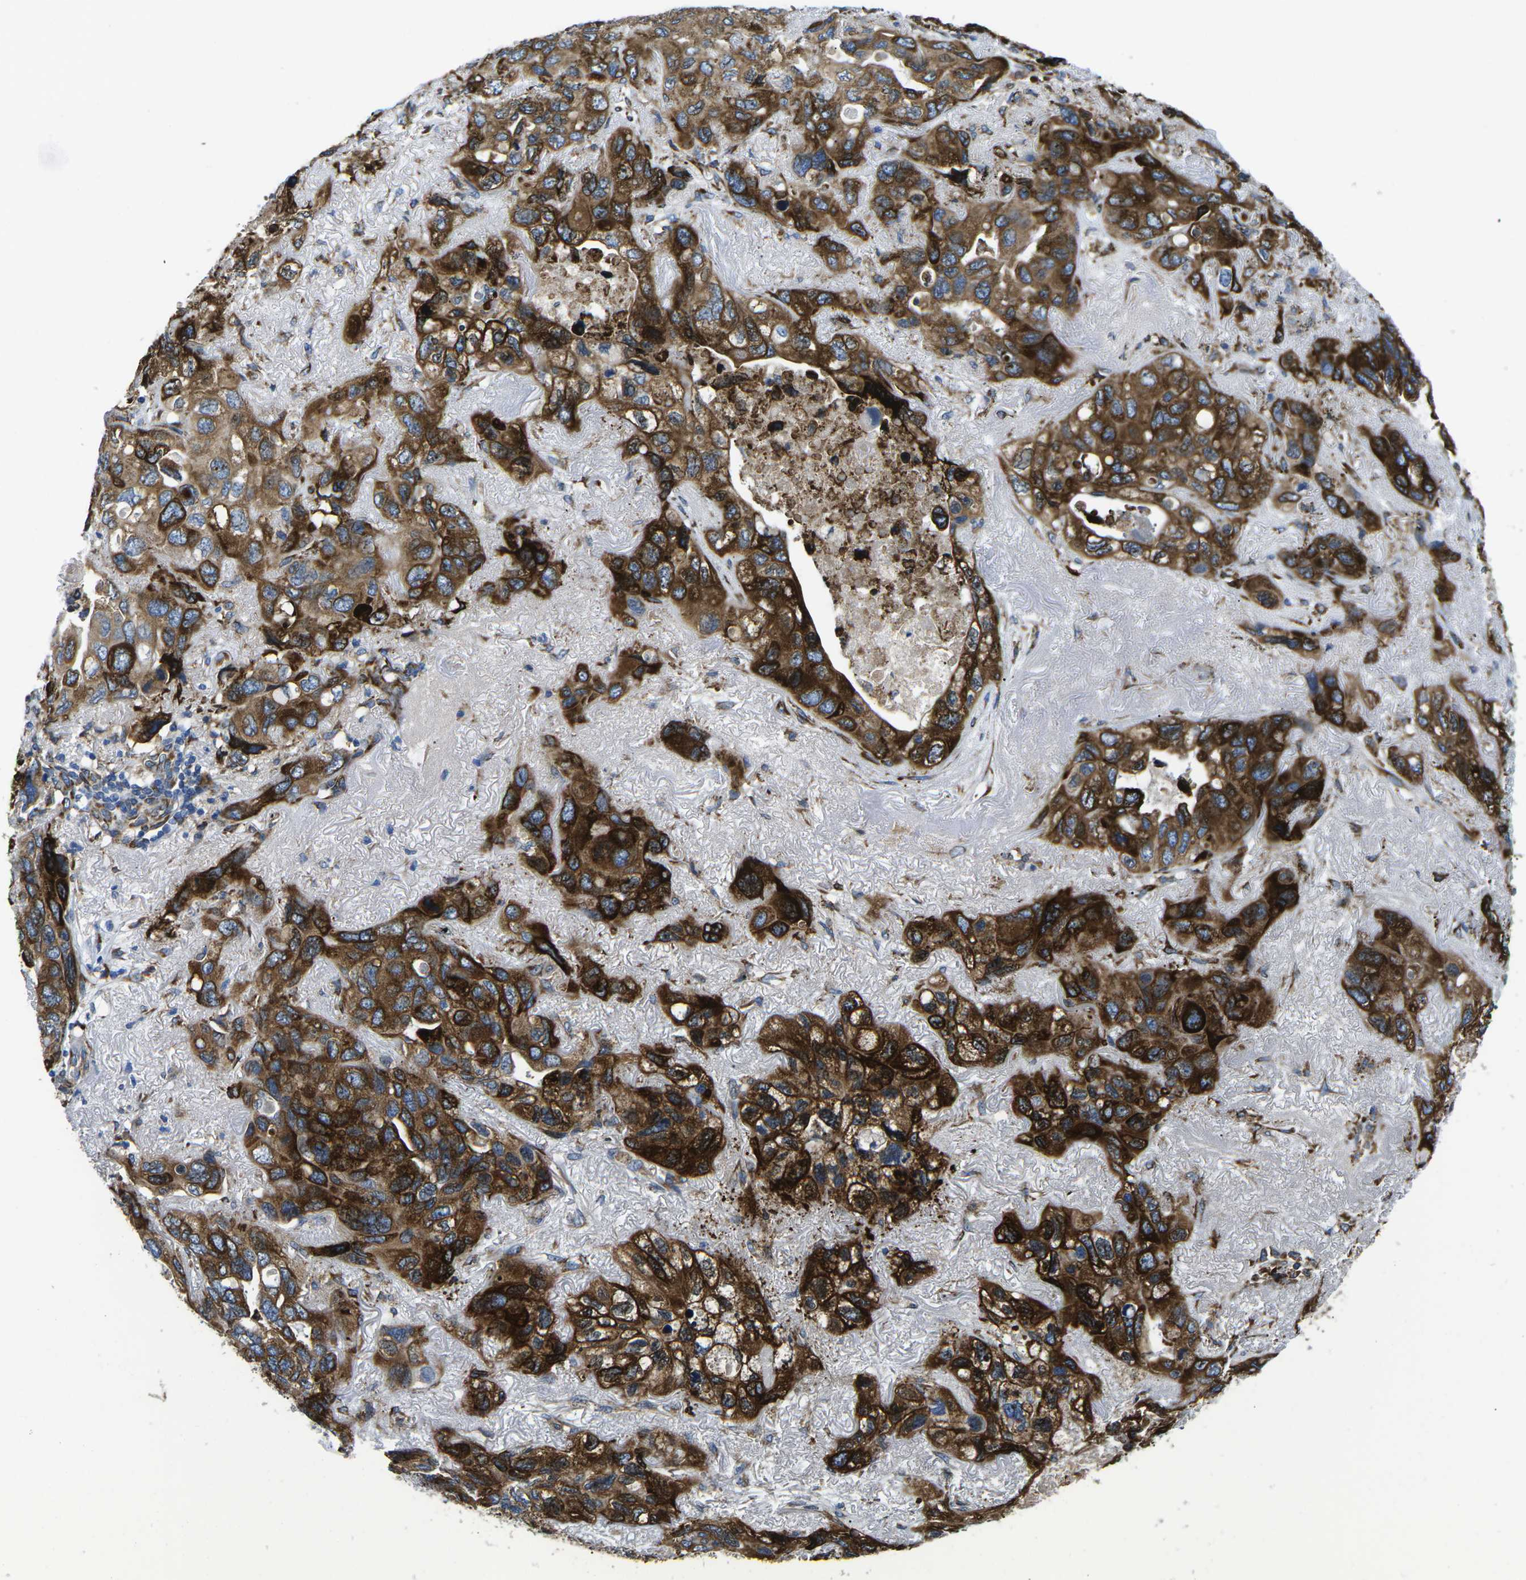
{"staining": {"intensity": "strong", "quantity": ">75%", "location": "cytoplasmic/membranous"}, "tissue": "lung cancer", "cell_type": "Tumor cells", "image_type": "cancer", "snomed": [{"axis": "morphology", "description": "Squamous cell carcinoma, NOS"}, {"axis": "topography", "description": "Lung"}], "caption": "Immunohistochemistry (DAB (3,3'-diaminobenzidine)) staining of lung cancer (squamous cell carcinoma) demonstrates strong cytoplasmic/membranous protein positivity in approximately >75% of tumor cells.", "gene": "PDZD8", "patient": {"sex": "female", "age": 73}}